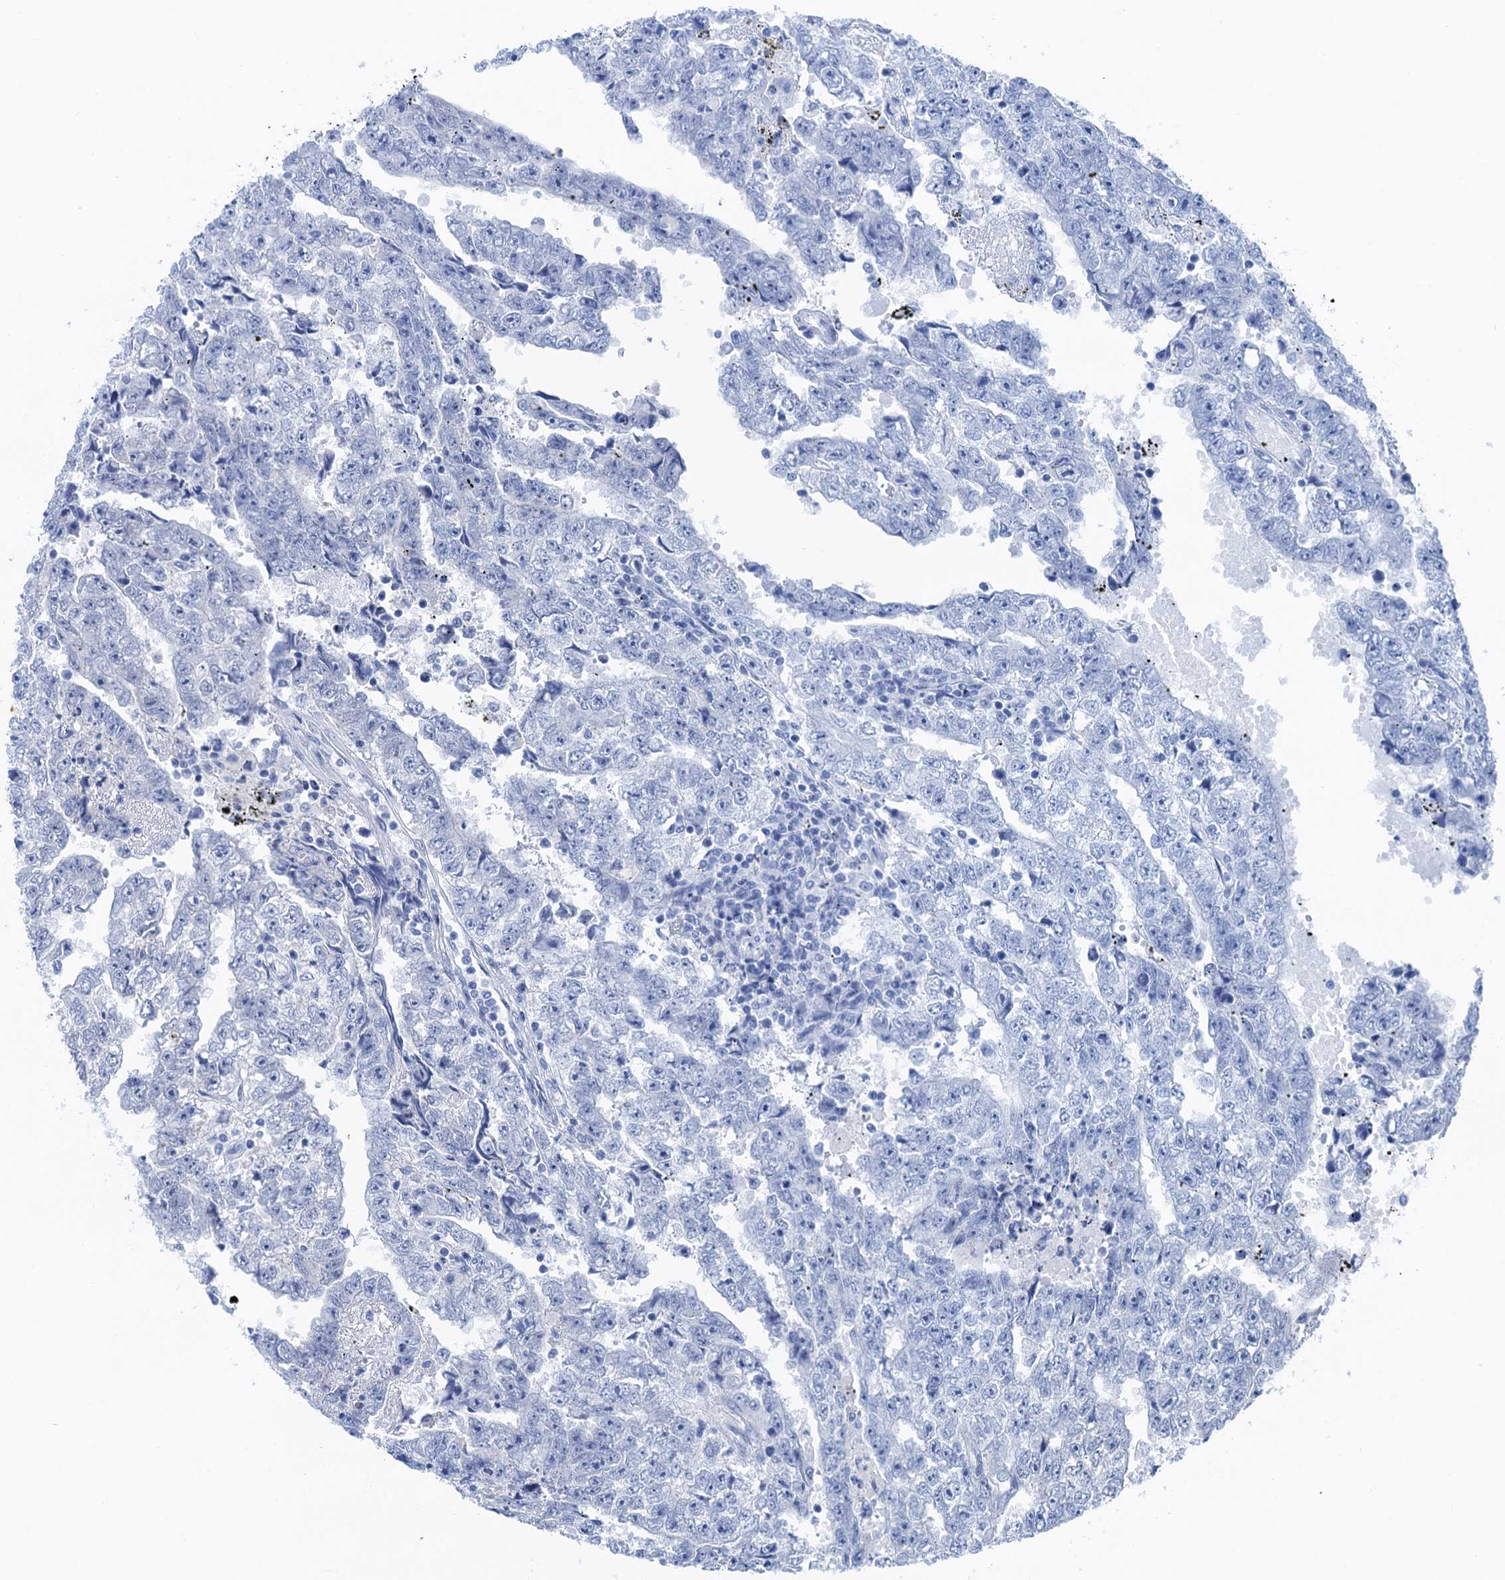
{"staining": {"intensity": "negative", "quantity": "none", "location": "none"}, "tissue": "testis cancer", "cell_type": "Tumor cells", "image_type": "cancer", "snomed": [{"axis": "morphology", "description": "Carcinoma, Embryonal, NOS"}, {"axis": "topography", "description": "Testis"}], "caption": "This histopathology image is of testis cancer (embryonal carcinoma) stained with immunohistochemistry to label a protein in brown with the nuclei are counter-stained blue. There is no staining in tumor cells.", "gene": "TTC31", "patient": {"sex": "male", "age": 25}}